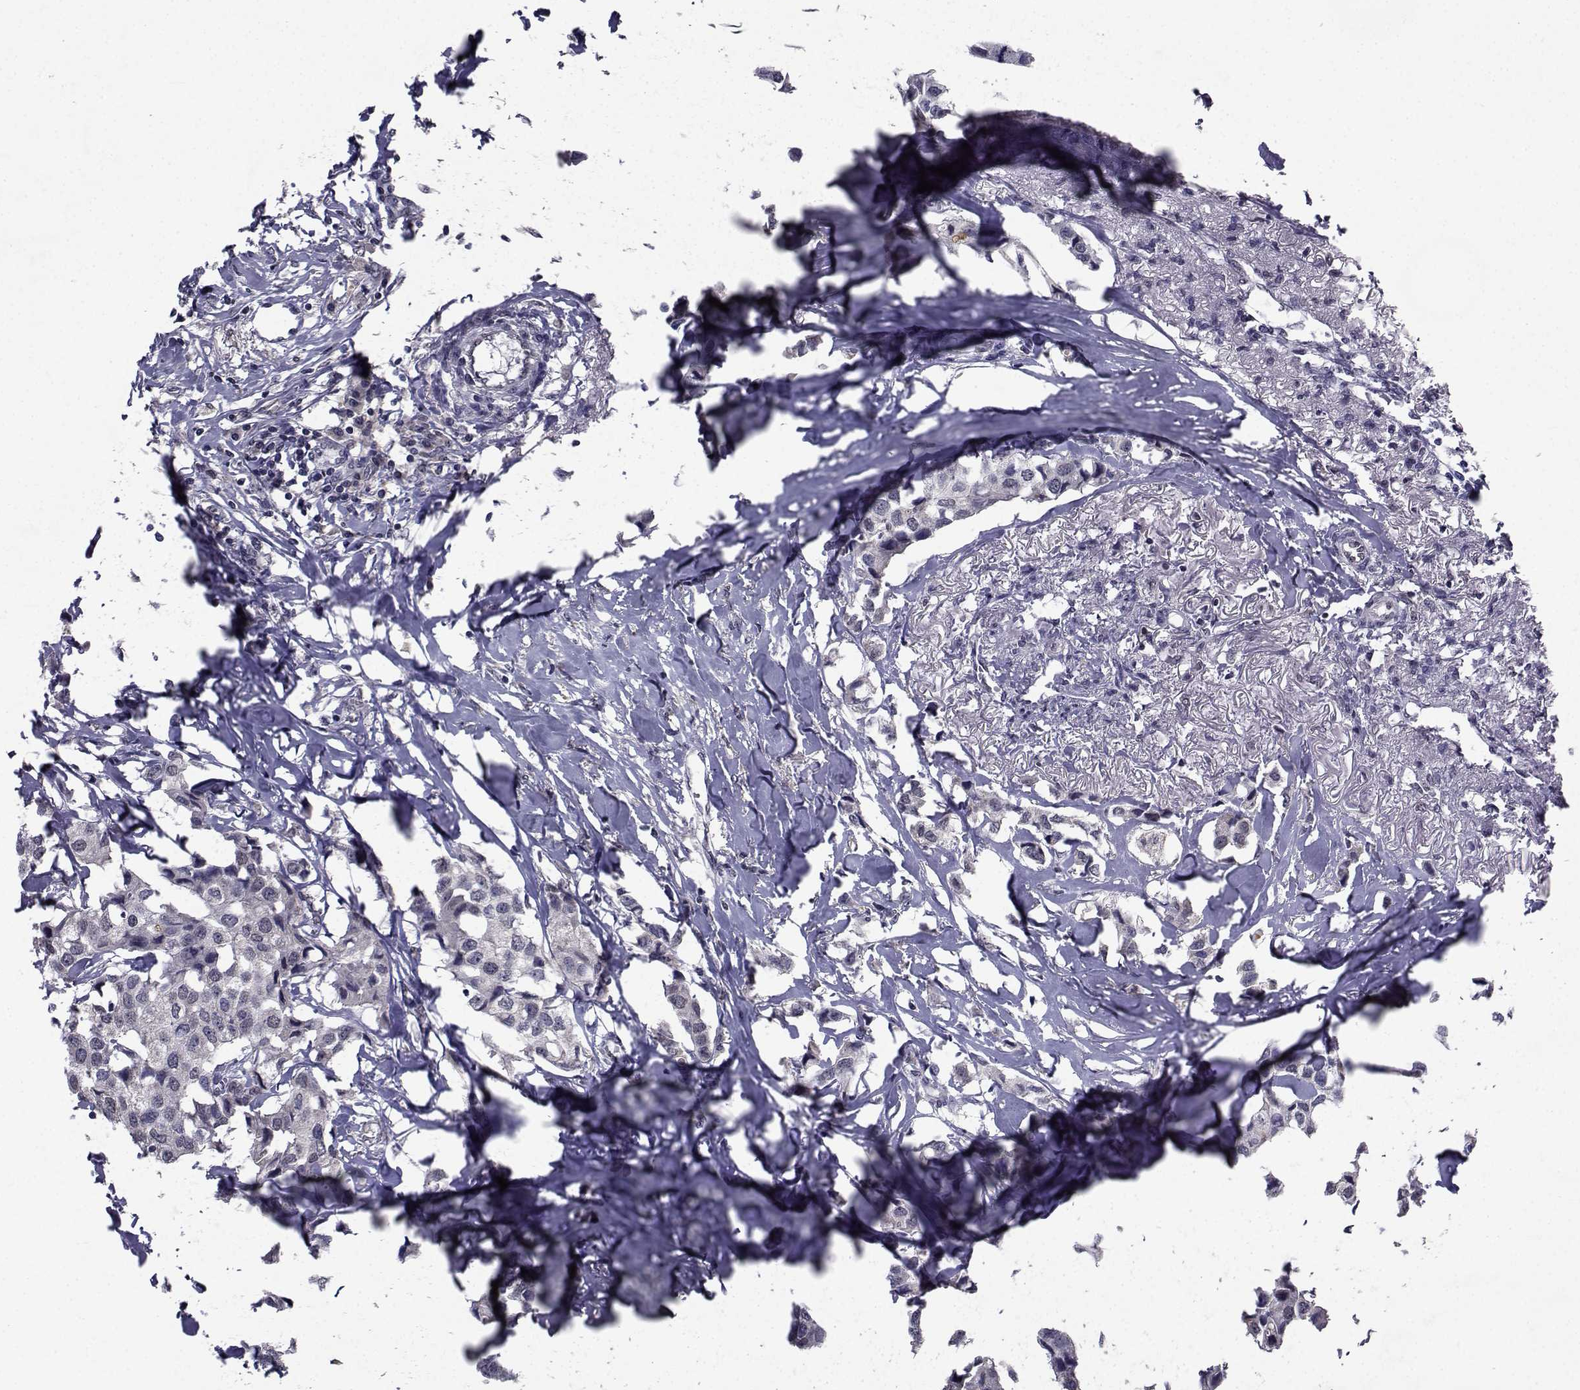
{"staining": {"intensity": "negative", "quantity": "none", "location": "none"}, "tissue": "breast cancer", "cell_type": "Tumor cells", "image_type": "cancer", "snomed": [{"axis": "morphology", "description": "Duct carcinoma"}, {"axis": "topography", "description": "Breast"}], "caption": "This is an IHC photomicrograph of breast cancer. There is no expression in tumor cells.", "gene": "CYP2S1", "patient": {"sex": "female", "age": 80}}